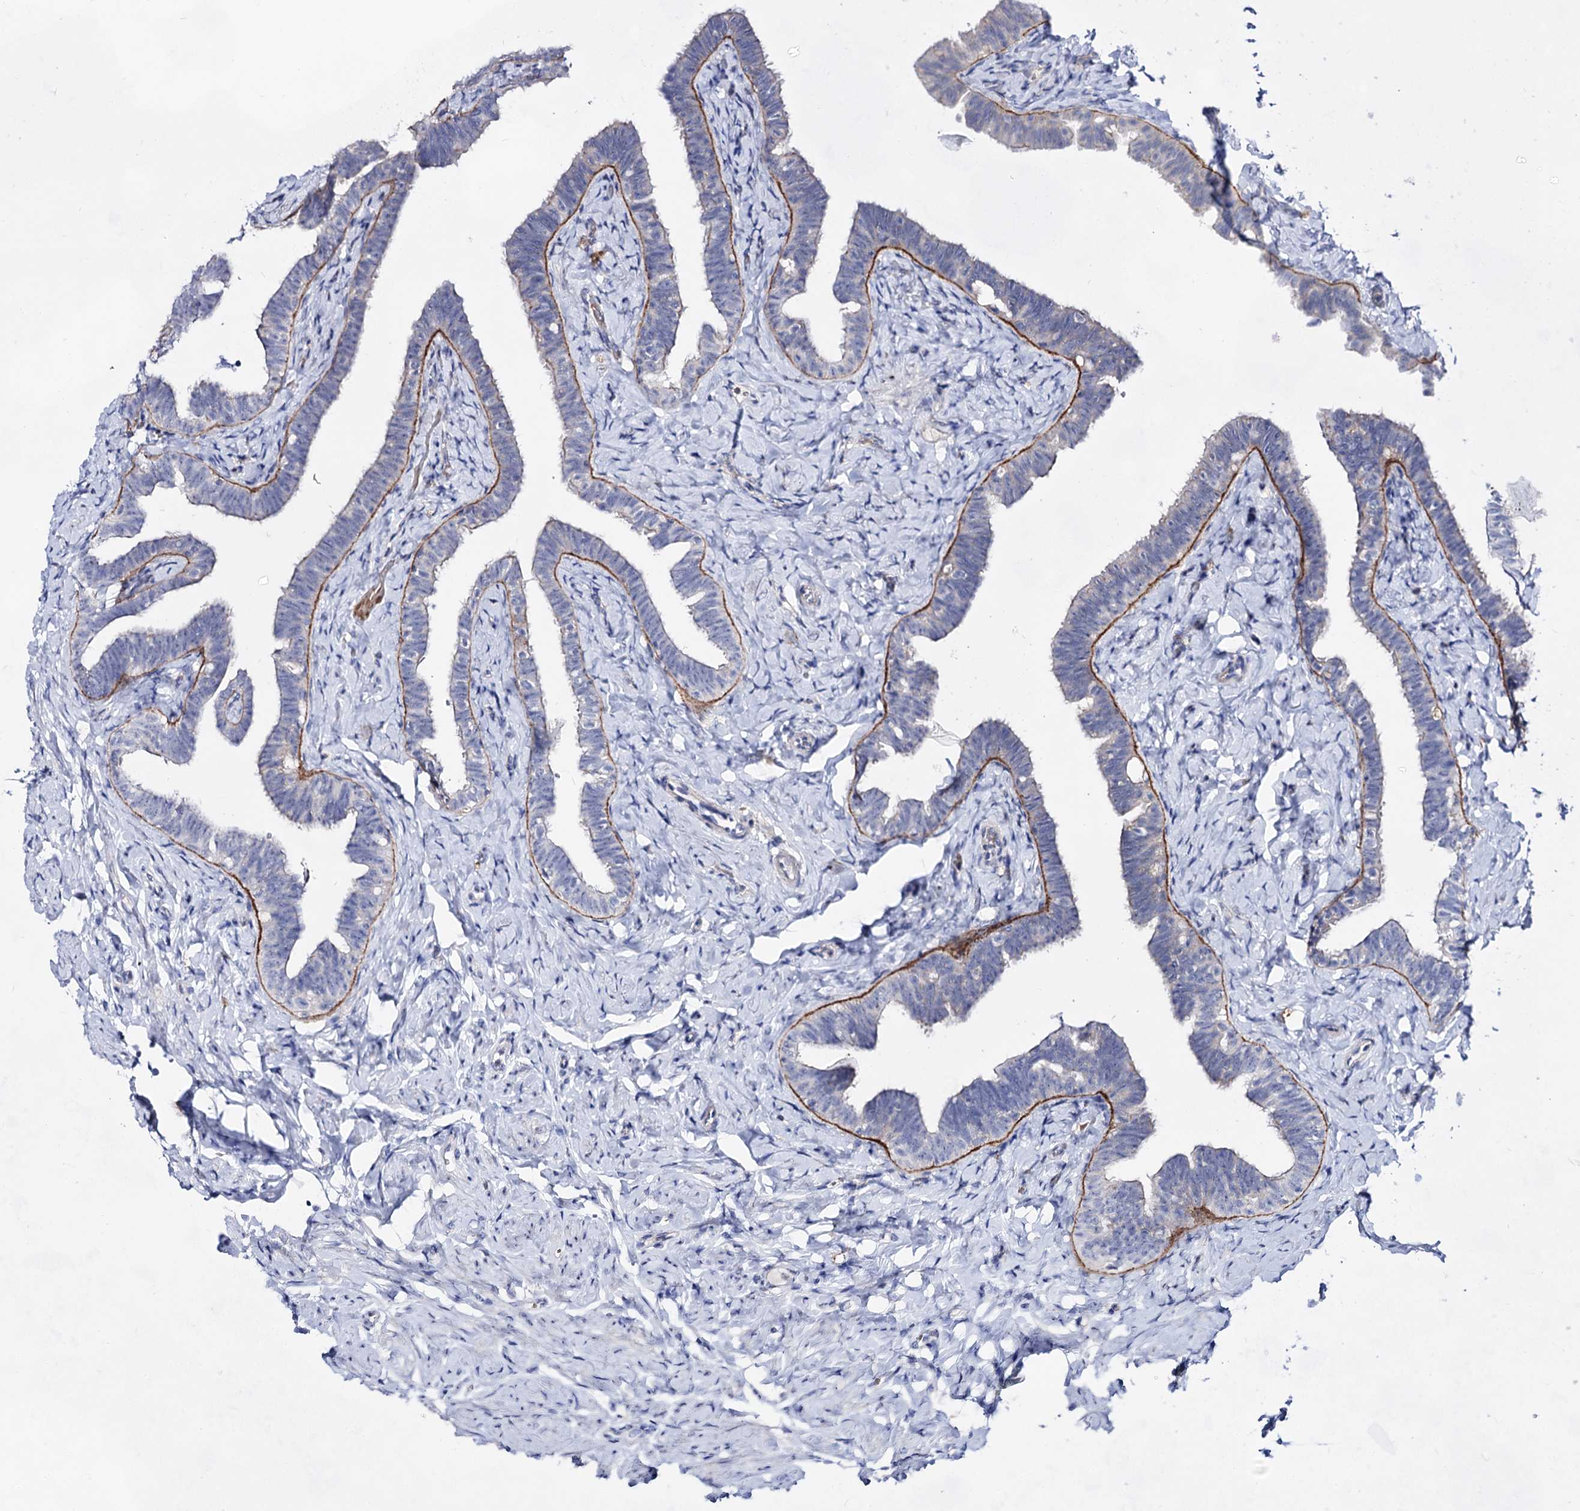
{"staining": {"intensity": "negative", "quantity": "none", "location": "none"}, "tissue": "fallopian tube", "cell_type": "Glandular cells", "image_type": "normal", "snomed": [{"axis": "morphology", "description": "Normal tissue, NOS"}, {"axis": "topography", "description": "Fallopian tube"}], "caption": "DAB immunohistochemical staining of benign human fallopian tube demonstrates no significant staining in glandular cells.", "gene": "PLIN1", "patient": {"sex": "female", "age": 39}}